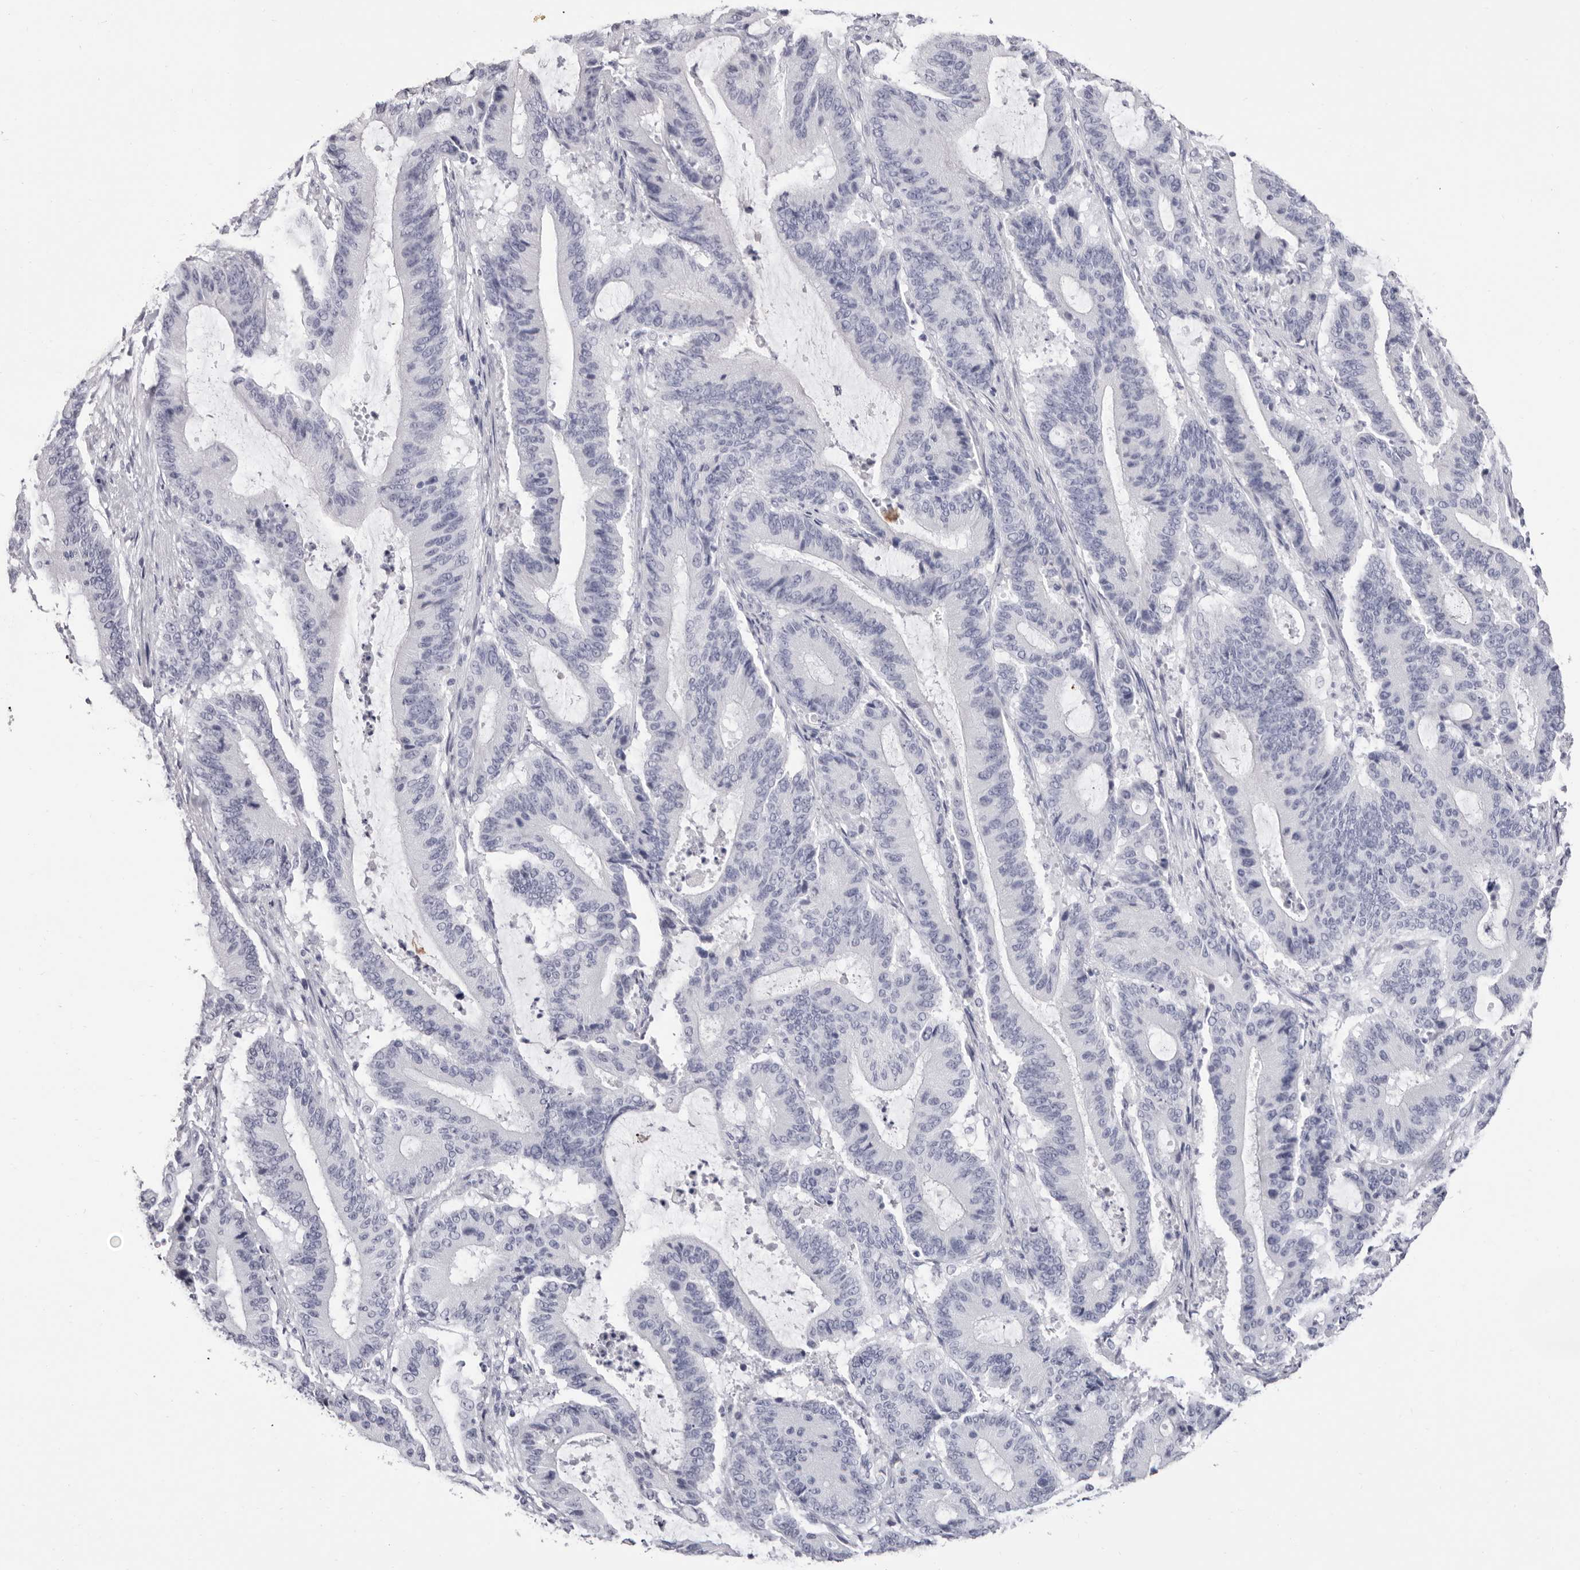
{"staining": {"intensity": "negative", "quantity": "none", "location": "none"}, "tissue": "liver cancer", "cell_type": "Tumor cells", "image_type": "cancer", "snomed": [{"axis": "morphology", "description": "Cholangiocarcinoma"}, {"axis": "topography", "description": "Liver"}], "caption": "Immunohistochemical staining of liver cancer displays no significant staining in tumor cells.", "gene": "LPO", "patient": {"sex": "female", "age": 73}}